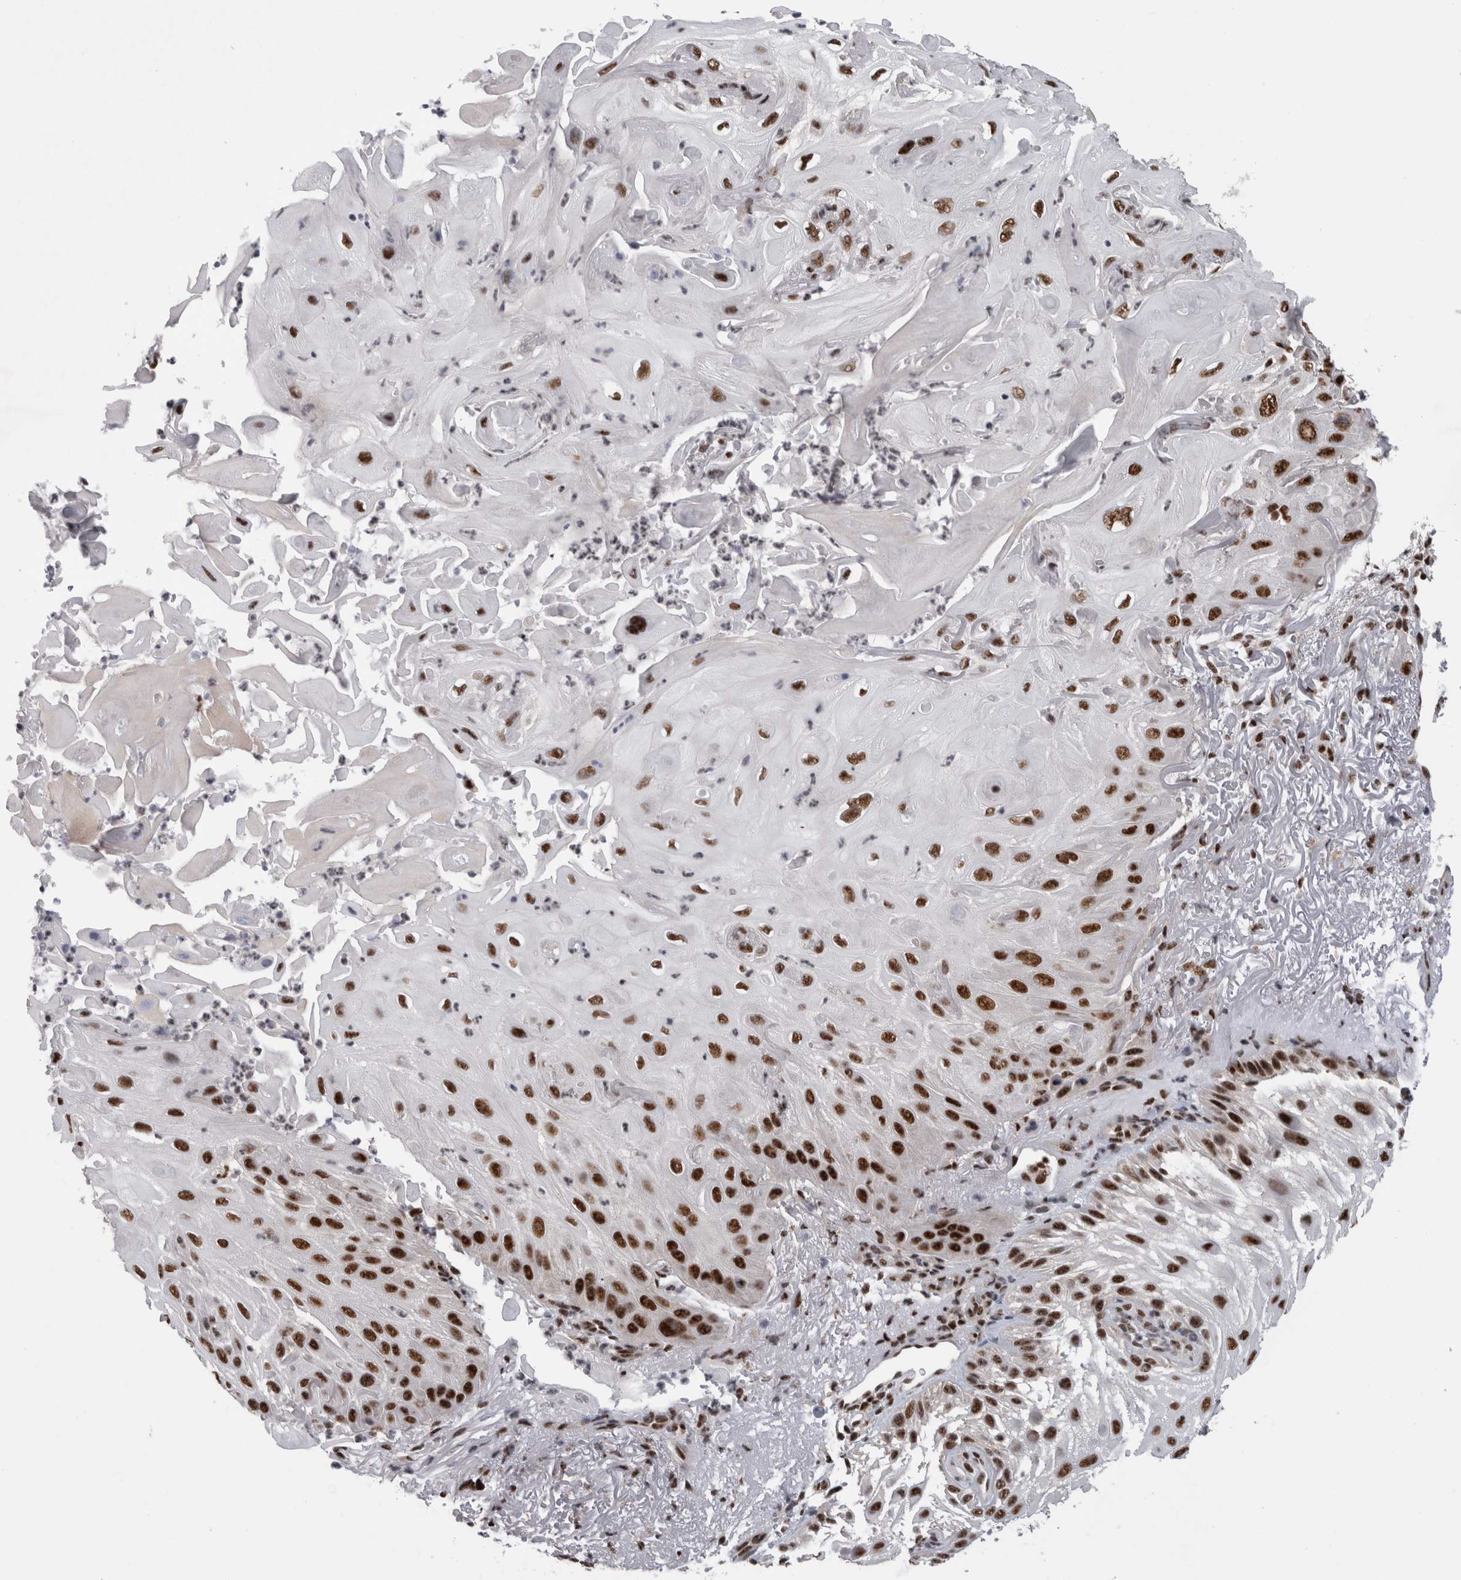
{"staining": {"intensity": "strong", "quantity": ">75%", "location": "nuclear"}, "tissue": "skin cancer", "cell_type": "Tumor cells", "image_type": "cancer", "snomed": [{"axis": "morphology", "description": "Squamous cell carcinoma, NOS"}, {"axis": "topography", "description": "Skin"}], "caption": "IHC staining of squamous cell carcinoma (skin), which displays high levels of strong nuclear expression in about >75% of tumor cells indicating strong nuclear protein staining. The staining was performed using DAB (brown) for protein detection and nuclei were counterstained in hematoxylin (blue).", "gene": "CDK11A", "patient": {"sex": "female", "age": 77}}